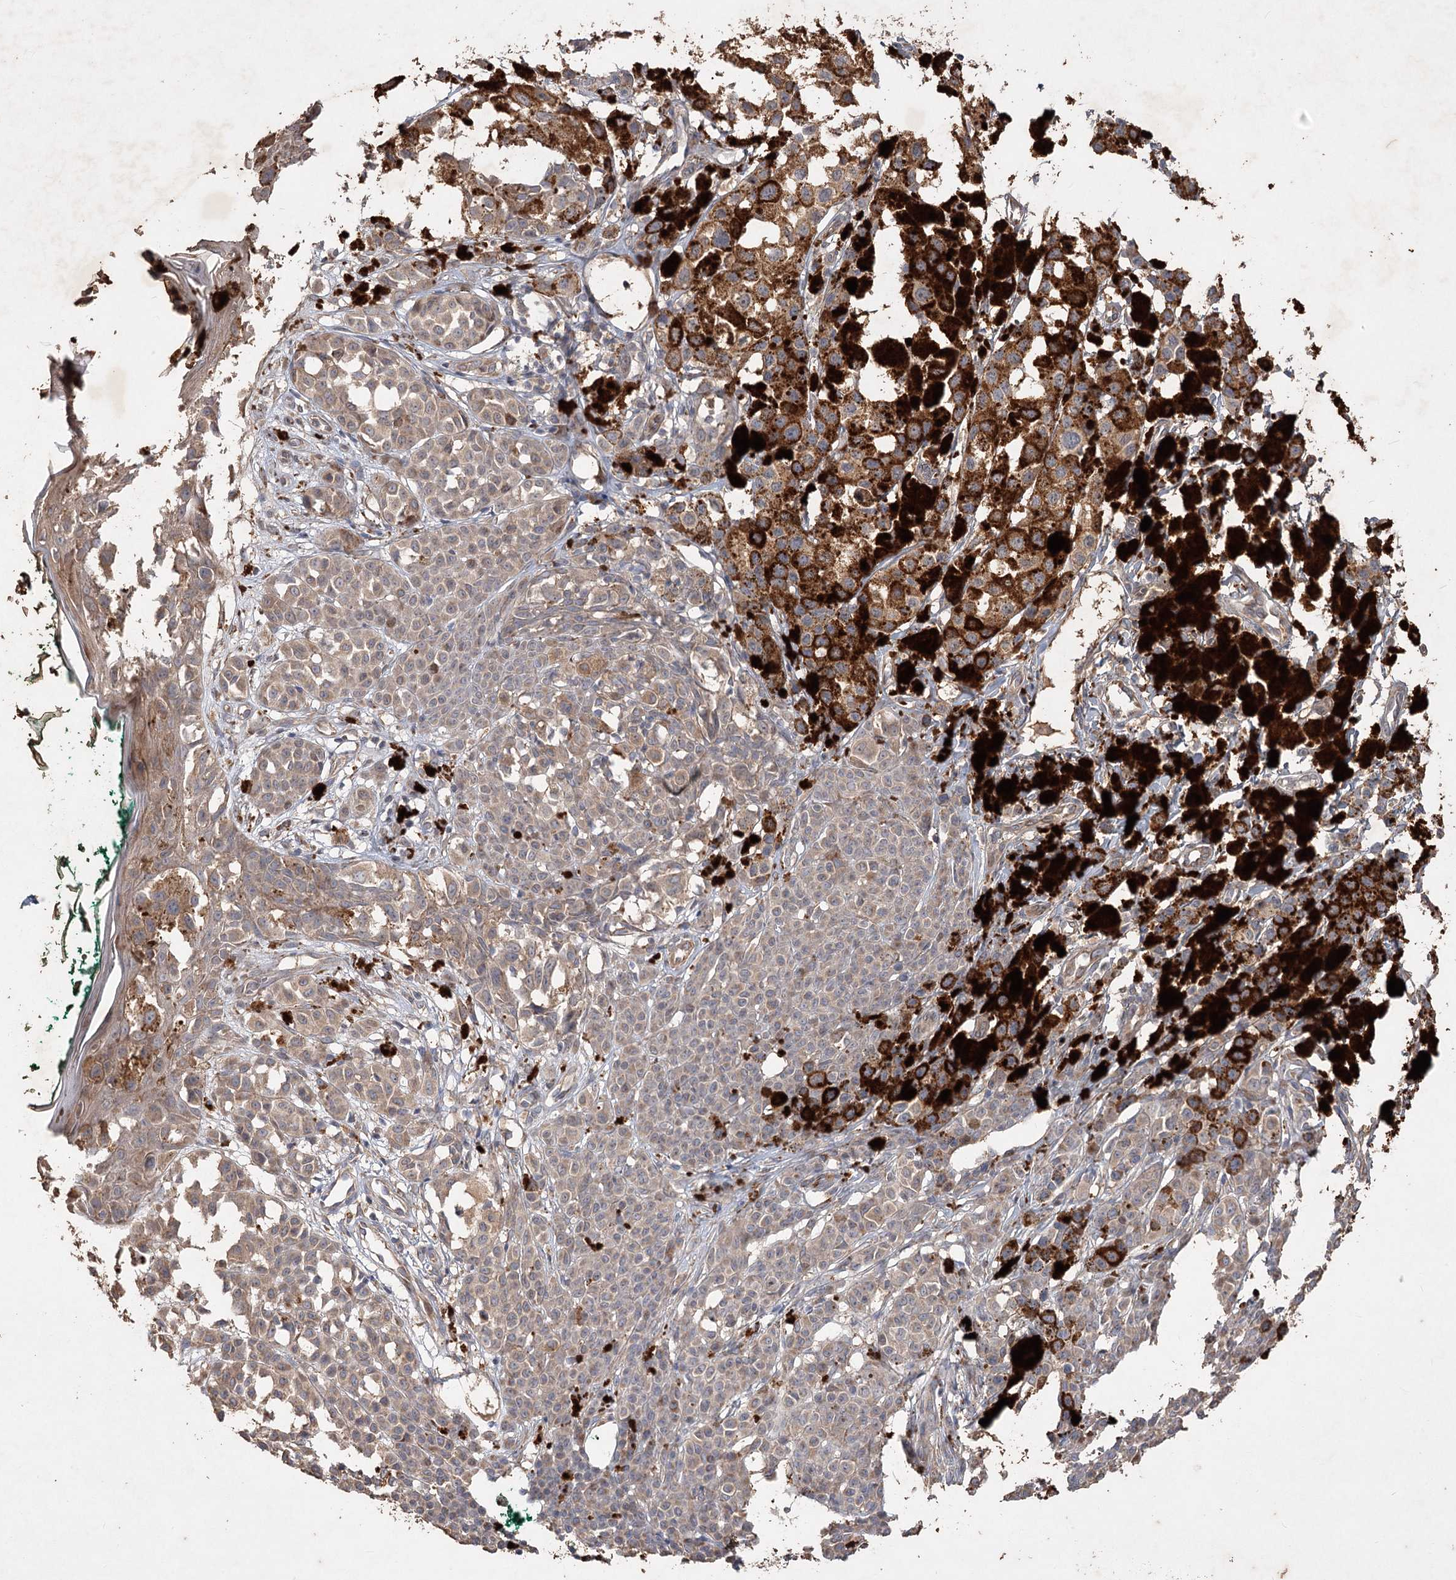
{"staining": {"intensity": "weak", "quantity": "25%-75%", "location": "cytoplasmic/membranous"}, "tissue": "melanoma", "cell_type": "Tumor cells", "image_type": "cancer", "snomed": [{"axis": "morphology", "description": "Malignant melanoma, NOS"}, {"axis": "topography", "description": "Skin of leg"}], "caption": "Malignant melanoma tissue shows weak cytoplasmic/membranous expression in approximately 25%-75% of tumor cells, visualized by immunohistochemistry. Using DAB (brown) and hematoxylin (blue) stains, captured at high magnification using brightfield microscopy.", "gene": "IRAK1BP1", "patient": {"sex": "female", "age": 72}}